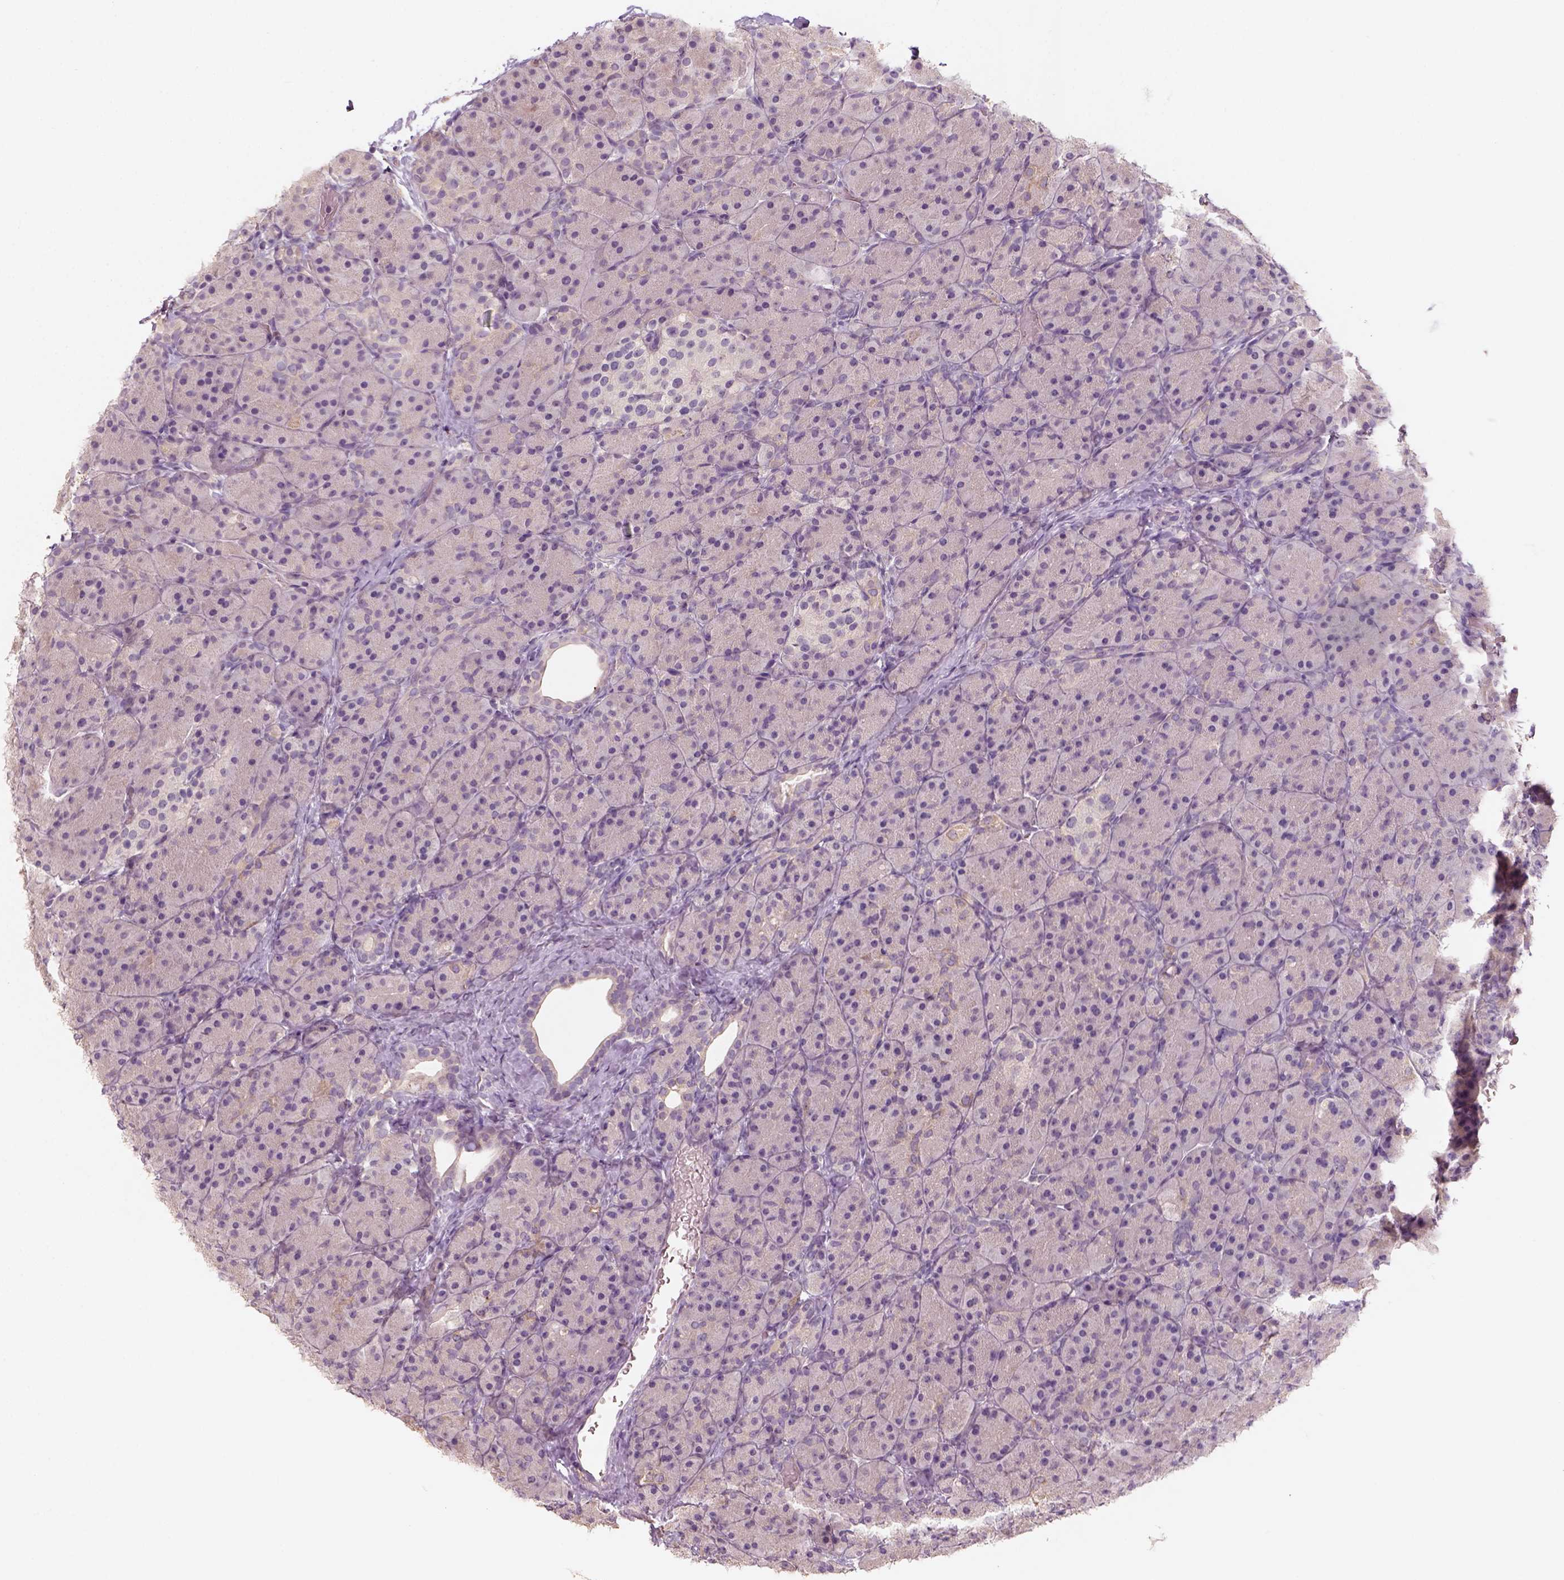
{"staining": {"intensity": "negative", "quantity": "none", "location": "none"}, "tissue": "pancreas", "cell_type": "Exocrine glandular cells", "image_type": "normal", "snomed": [{"axis": "morphology", "description": "Normal tissue, NOS"}, {"axis": "topography", "description": "Pancreas"}], "caption": "Immunohistochemistry photomicrograph of unremarkable pancreas stained for a protein (brown), which displays no positivity in exocrine glandular cells.", "gene": "AQP9", "patient": {"sex": "male", "age": 57}}